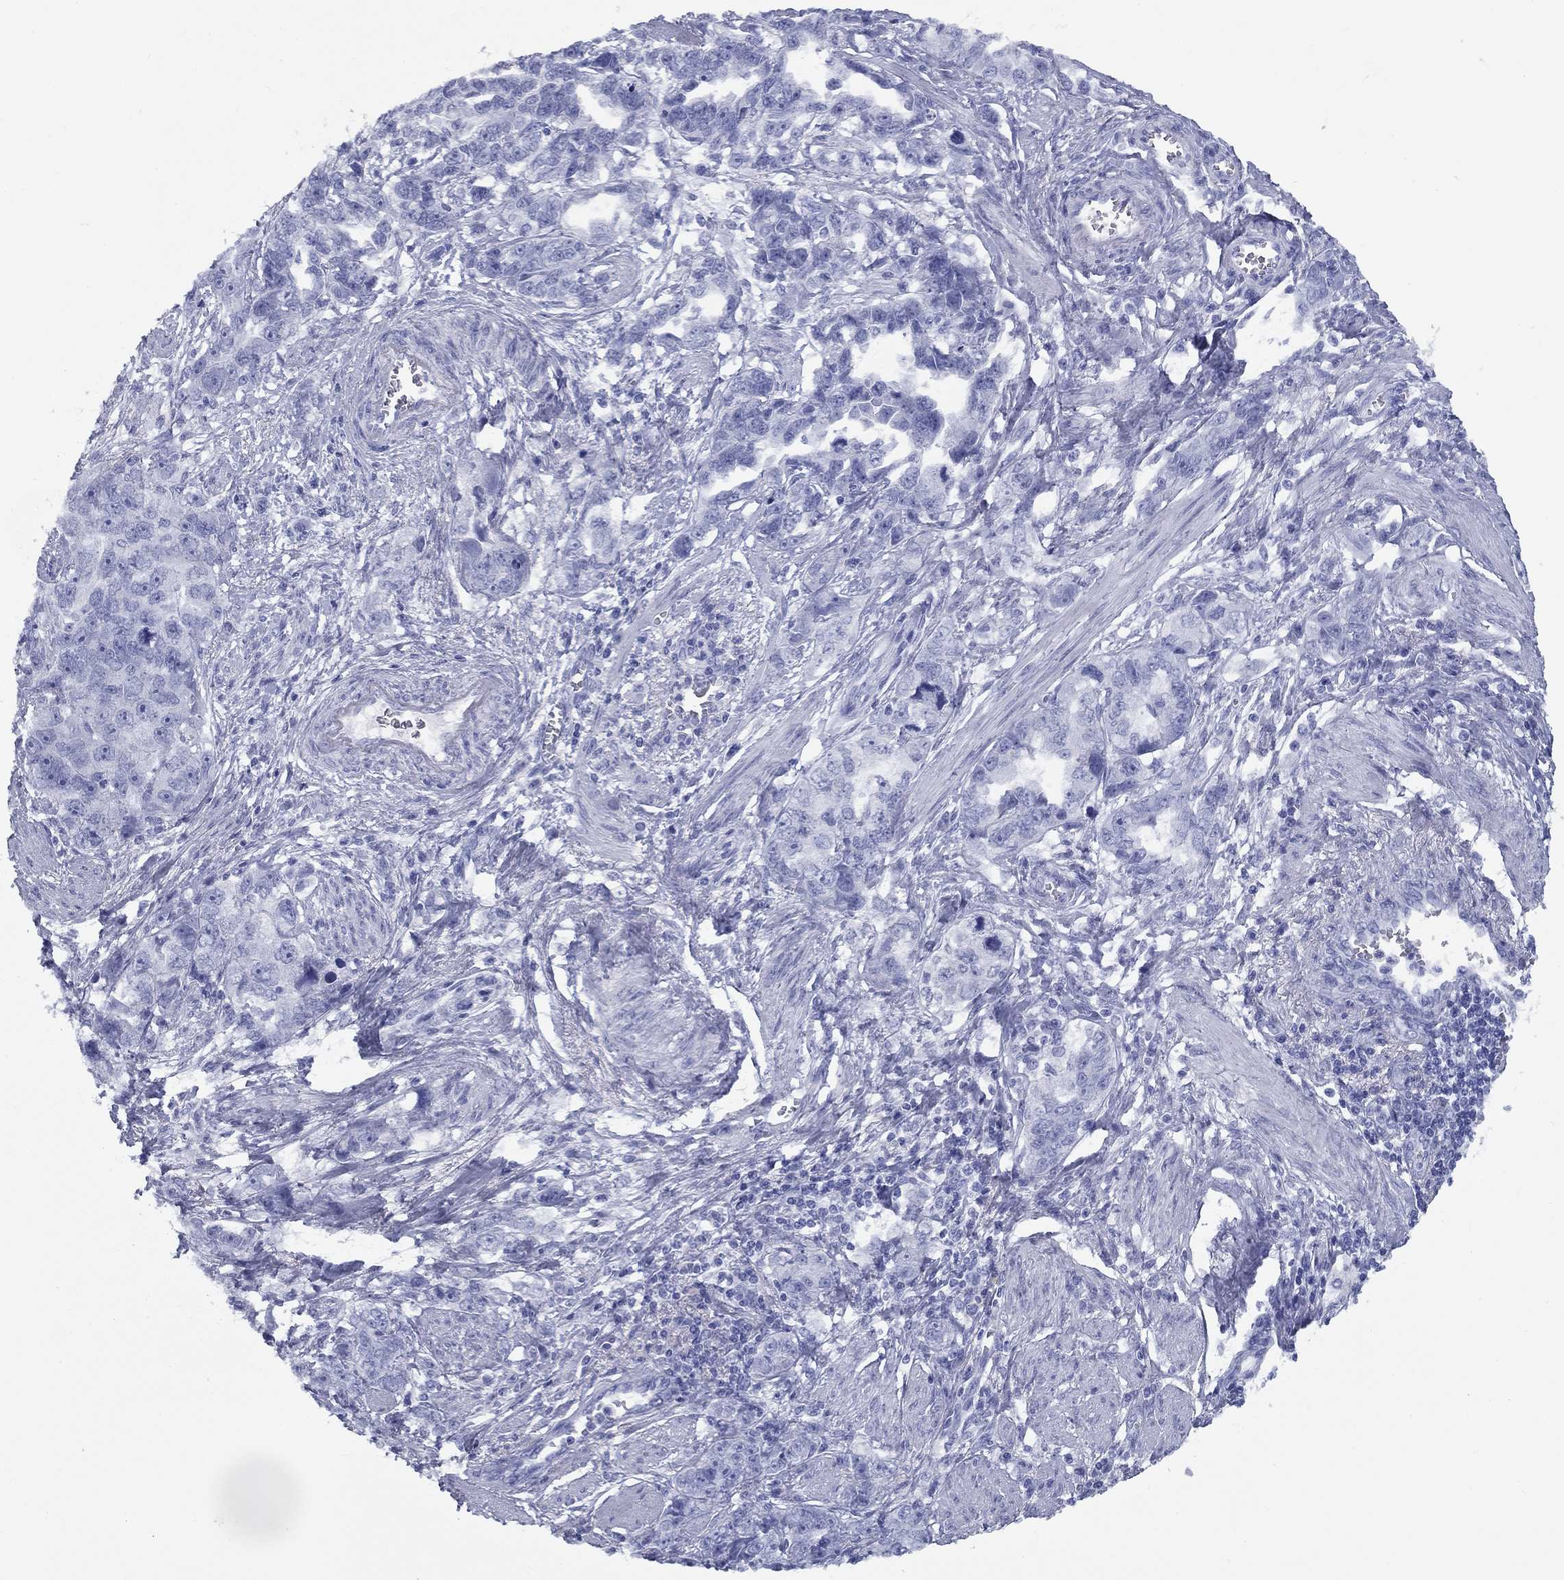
{"staining": {"intensity": "negative", "quantity": "none", "location": "none"}, "tissue": "ovarian cancer", "cell_type": "Tumor cells", "image_type": "cancer", "snomed": [{"axis": "morphology", "description": "Cystadenocarcinoma, serous, NOS"}, {"axis": "topography", "description": "Ovary"}], "caption": "Immunohistochemical staining of human ovarian cancer demonstrates no significant staining in tumor cells. Brightfield microscopy of immunohistochemistry (IHC) stained with DAB (brown) and hematoxylin (blue), captured at high magnification.", "gene": "NPPA", "patient": {"sex": "female", "age": 51}}